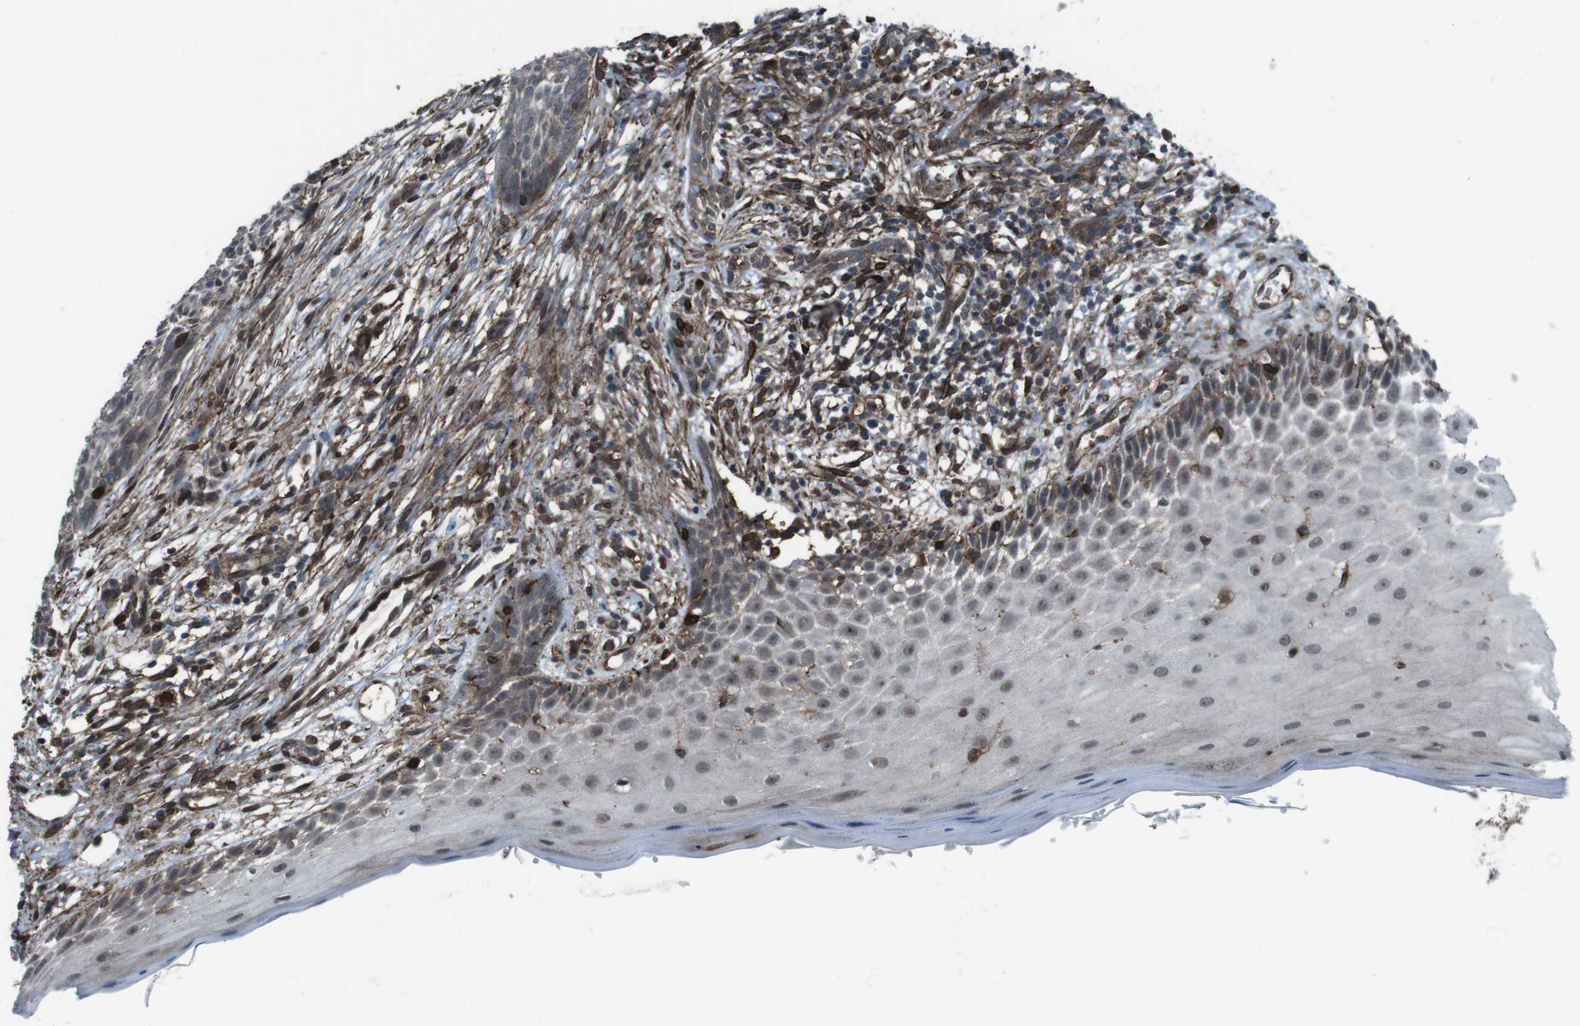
{"staining": {"intensity": "moderate", "quantity": "25%-75%", "location": "cytoplasmic/membranous"}, "tissue": "skin cancer", "cell_type": "Tumor cells", "image_type": "cancer", "snomed": [{"axis": "morphology", "description": "Basal cell carcinoma"}, {"axis": "topography", "description": "Skin"}], "caption": "DAB (3,3'-diaminobenzidine) immunohistochemical staining of skin basal cell carcinoma displays moderate cytoplasmic/membranous protein expression in about 25%-75% of tumor cells. (DAB (3,3'-diaminobenzidine) IHC, brown staining for protein, blue staining for nuclei).", "gene": "GDF10", "patient": {"sex": "female", "age": 59}}